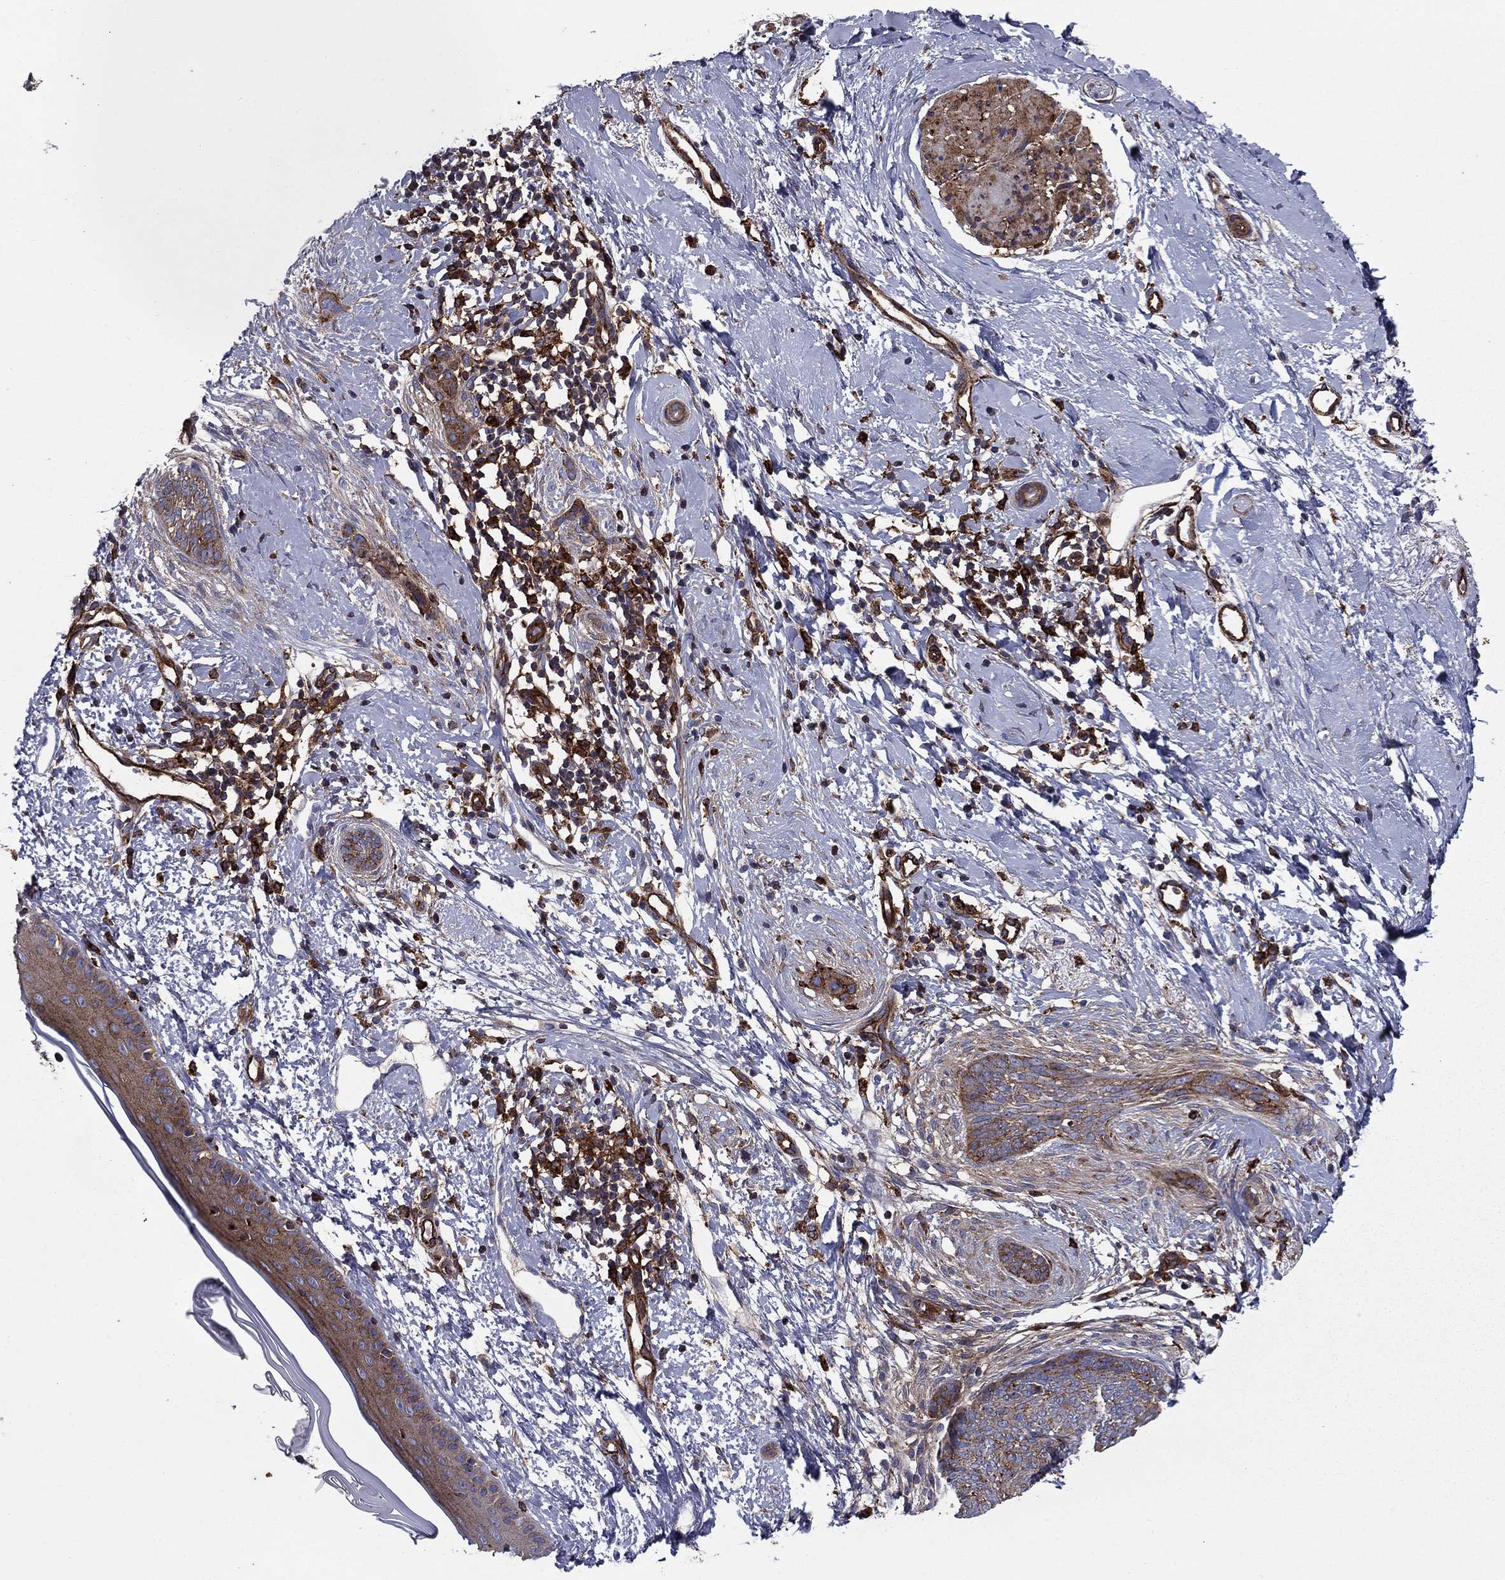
{"staining": {"intensity": "moderate", "quantity": "25%-75%", "location": "cytoplasmic/membranous"}, "tissue": "skin cancer", "cell_type": "Tumor cells", "image_type": "cancer", "snomed": [{"axis": "morphology", "description": "Basal cell carcinoma"}, {"axis": "topography", "description": "Skin"}], "caption": "This is a micrograph of IHC staining of skin basal cell carcinoma, which shows moderate positivity in the cytoplasmic/membranous of tumor cells.", "gene": "EHBP1L1", "patient": {"sex": "female", "age": 65}}